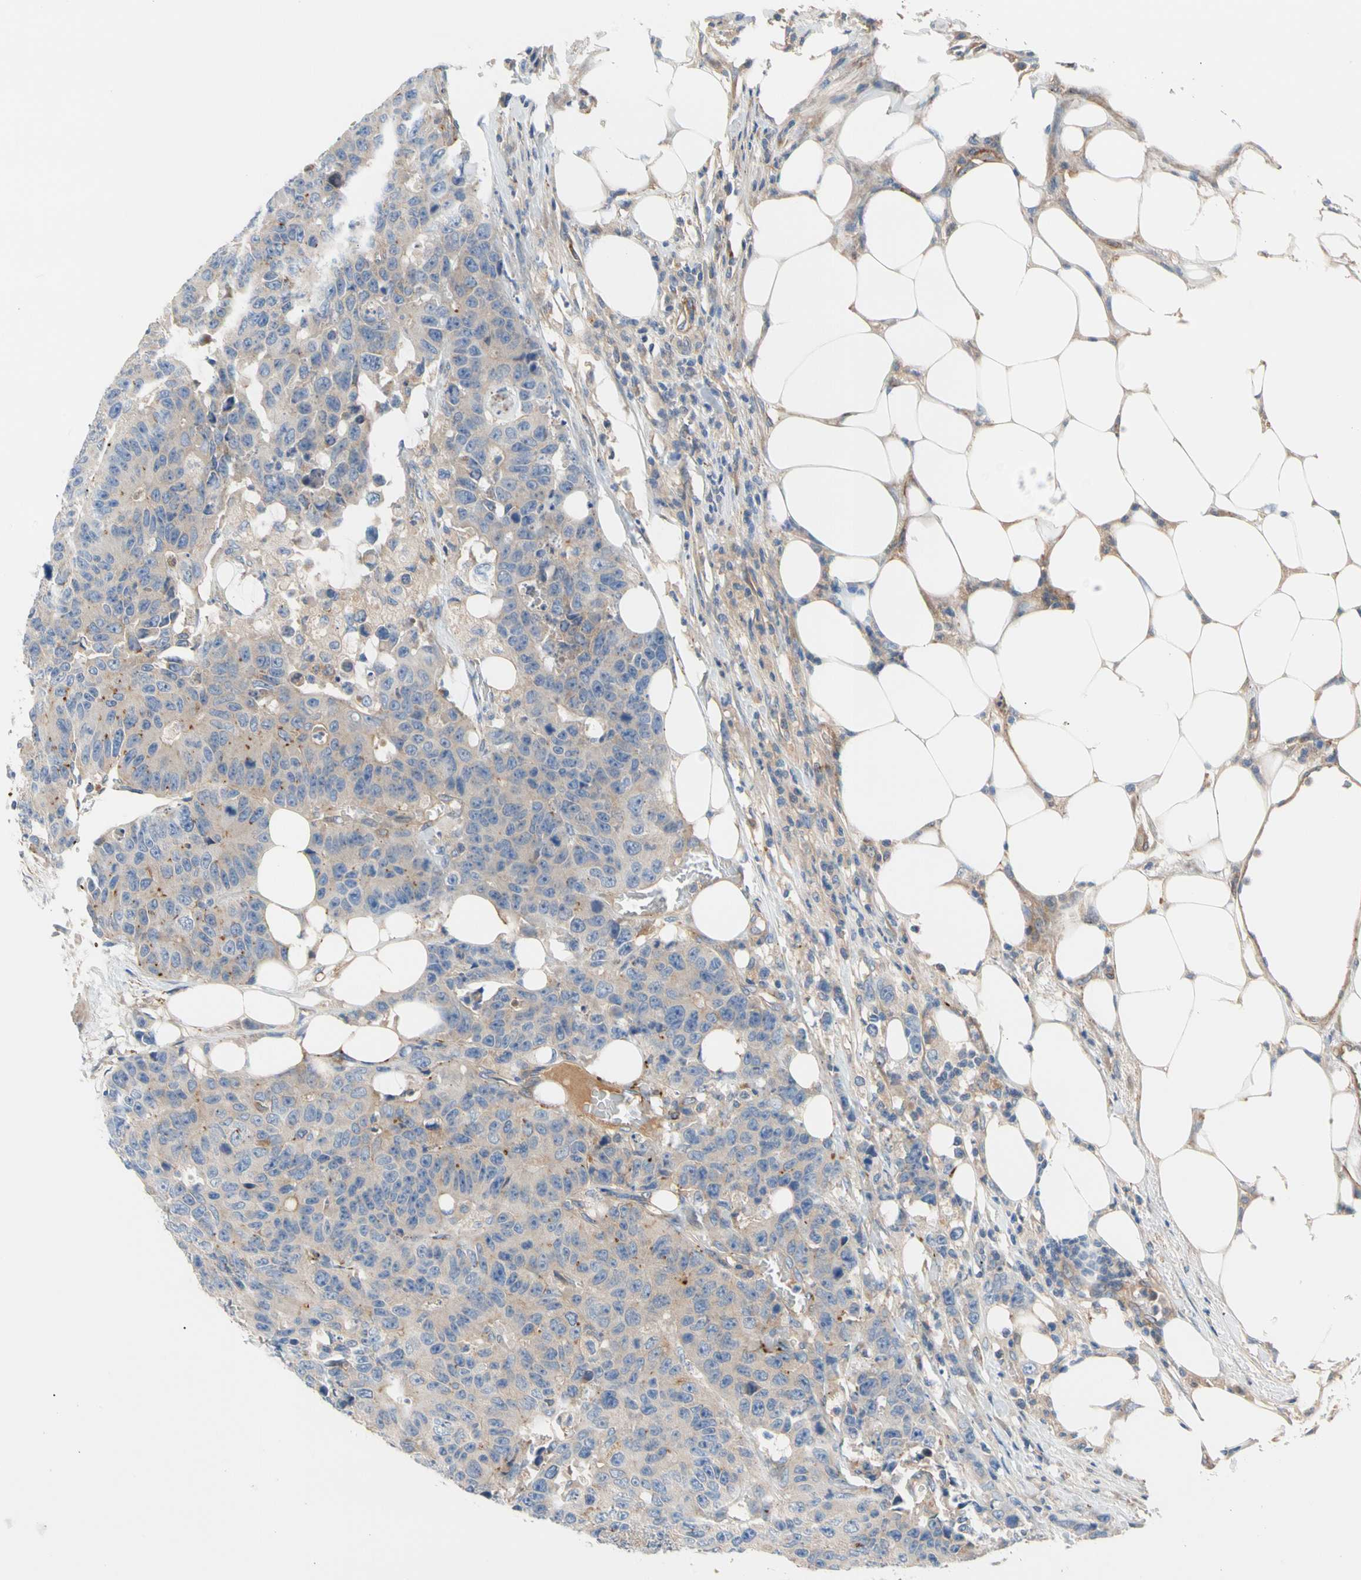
{"staining": {"intensity": "negative", "quantity": "none", "location": "none"}, "tissue": "colorectal cancer", "cell_type": "Tumor cells", "image_type": "cancer", "snomed": [{"axis": "morphology", "description": "Adenocarcinoma, NOS"}, {"axis": "topography", "description": "Colon"}], "caption": "Tumor cells show no significant expression in colorectal adenocarcinoma. (Stains: DAB (3,3'-diaminobenzidine) immunohistochemistry with hematoxylin counter stain, Microscopy: brightfield microscopy at high magnification).", "gene": "ENTREP3", "patient": {"sex": "female", "age": 86}}